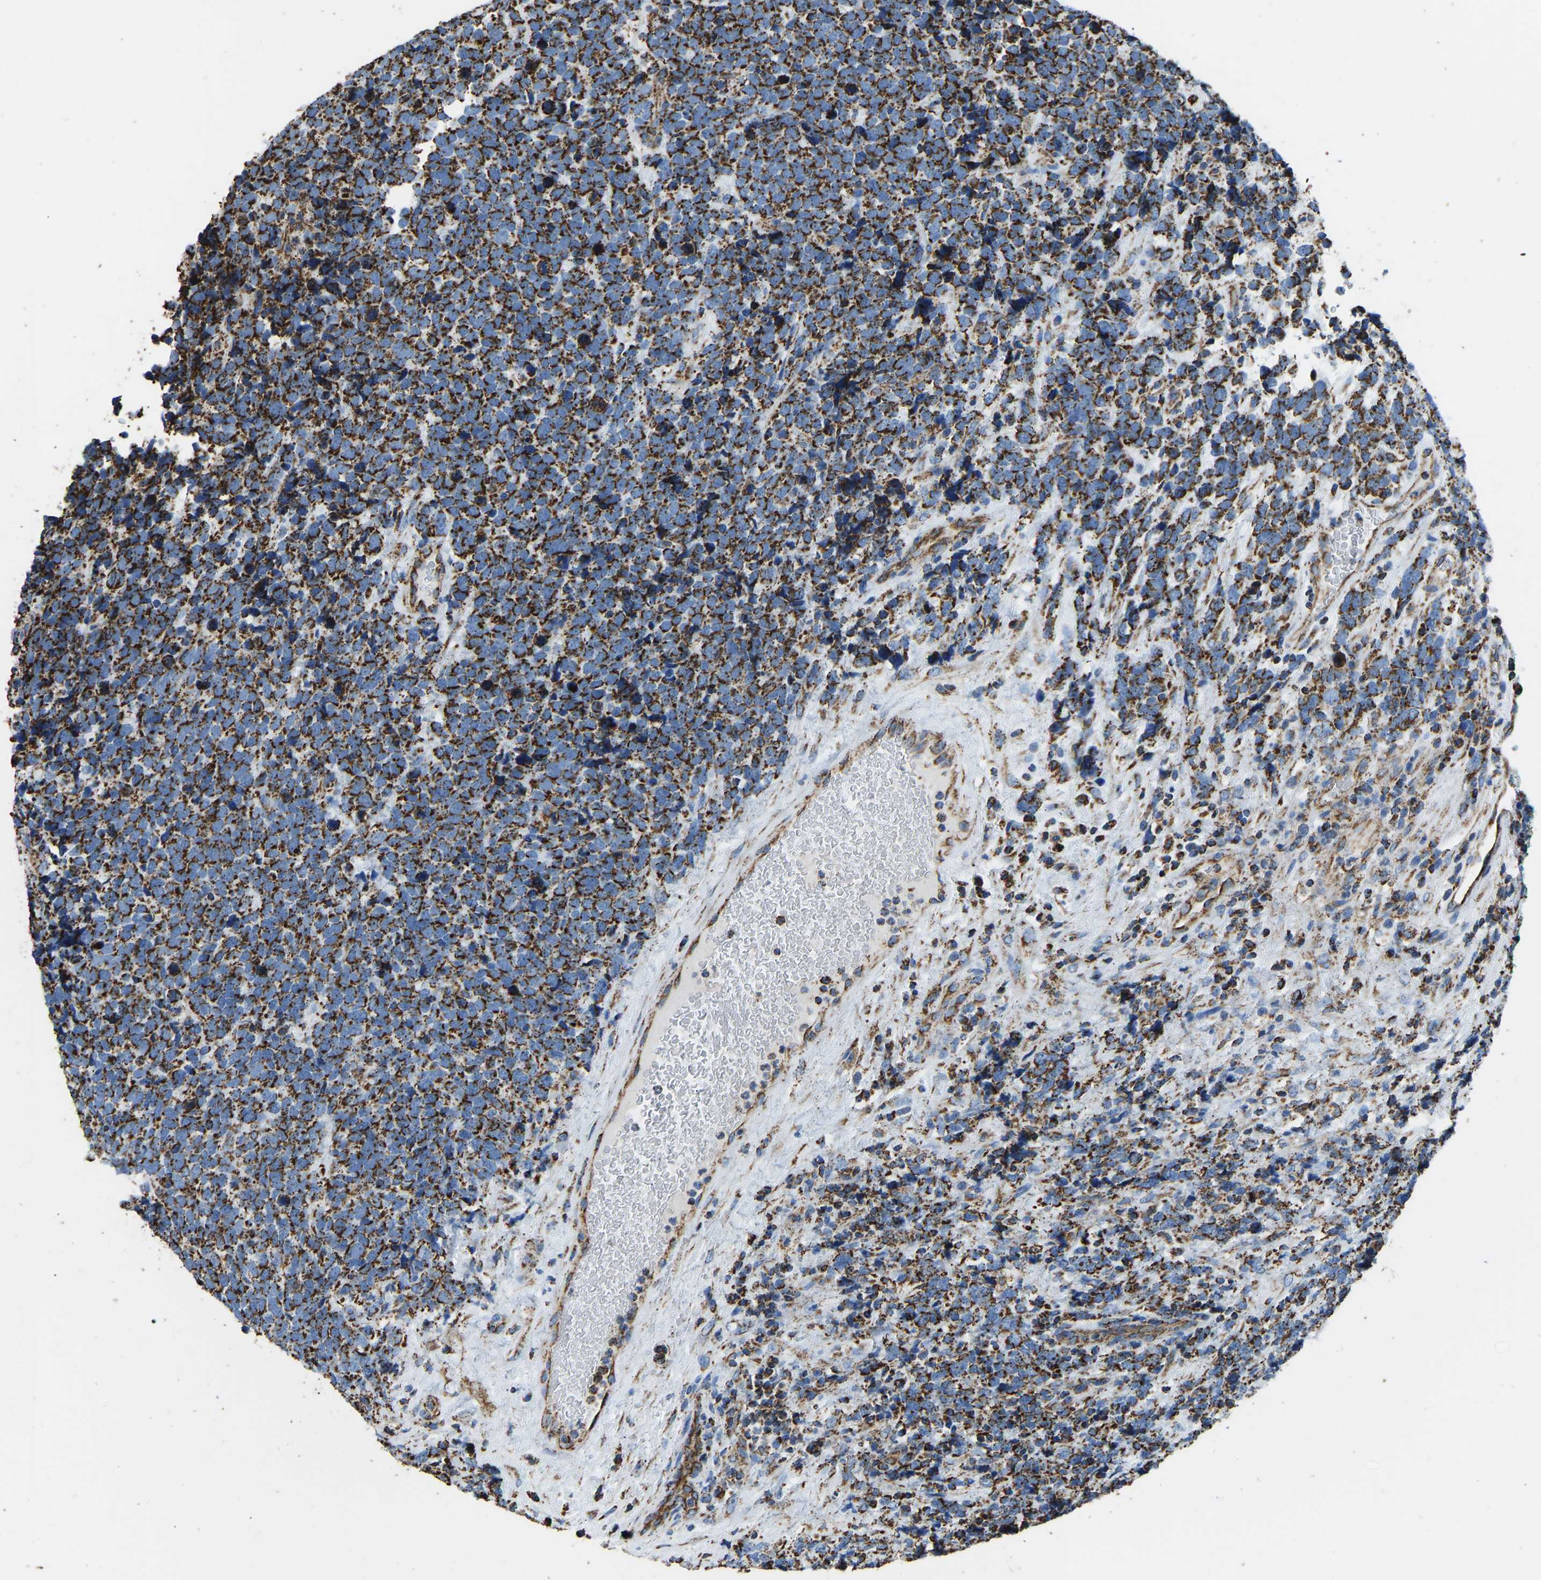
{"staining": {"intensity": "moderate", "quantity": ">75%", "location": "cytoplasmic/membranous"}, "tissue": "urothelial cancer", "cell_type": "Tumor cells", "image_type": "cancer", "snomed": [{"axis": "morphology", "description": "Urothelial carcinoma, High grade"}, {"axis": "topography", "description": "Urinary bladder"}], "caption": "Urothelial cancer stained with a brown dye exhibits moderate cytoplasmic/membranous positive expression in approximately >75% of tumor cells.", "gene": "IRX6", "patient": {"sex": "female", "age": 82}}